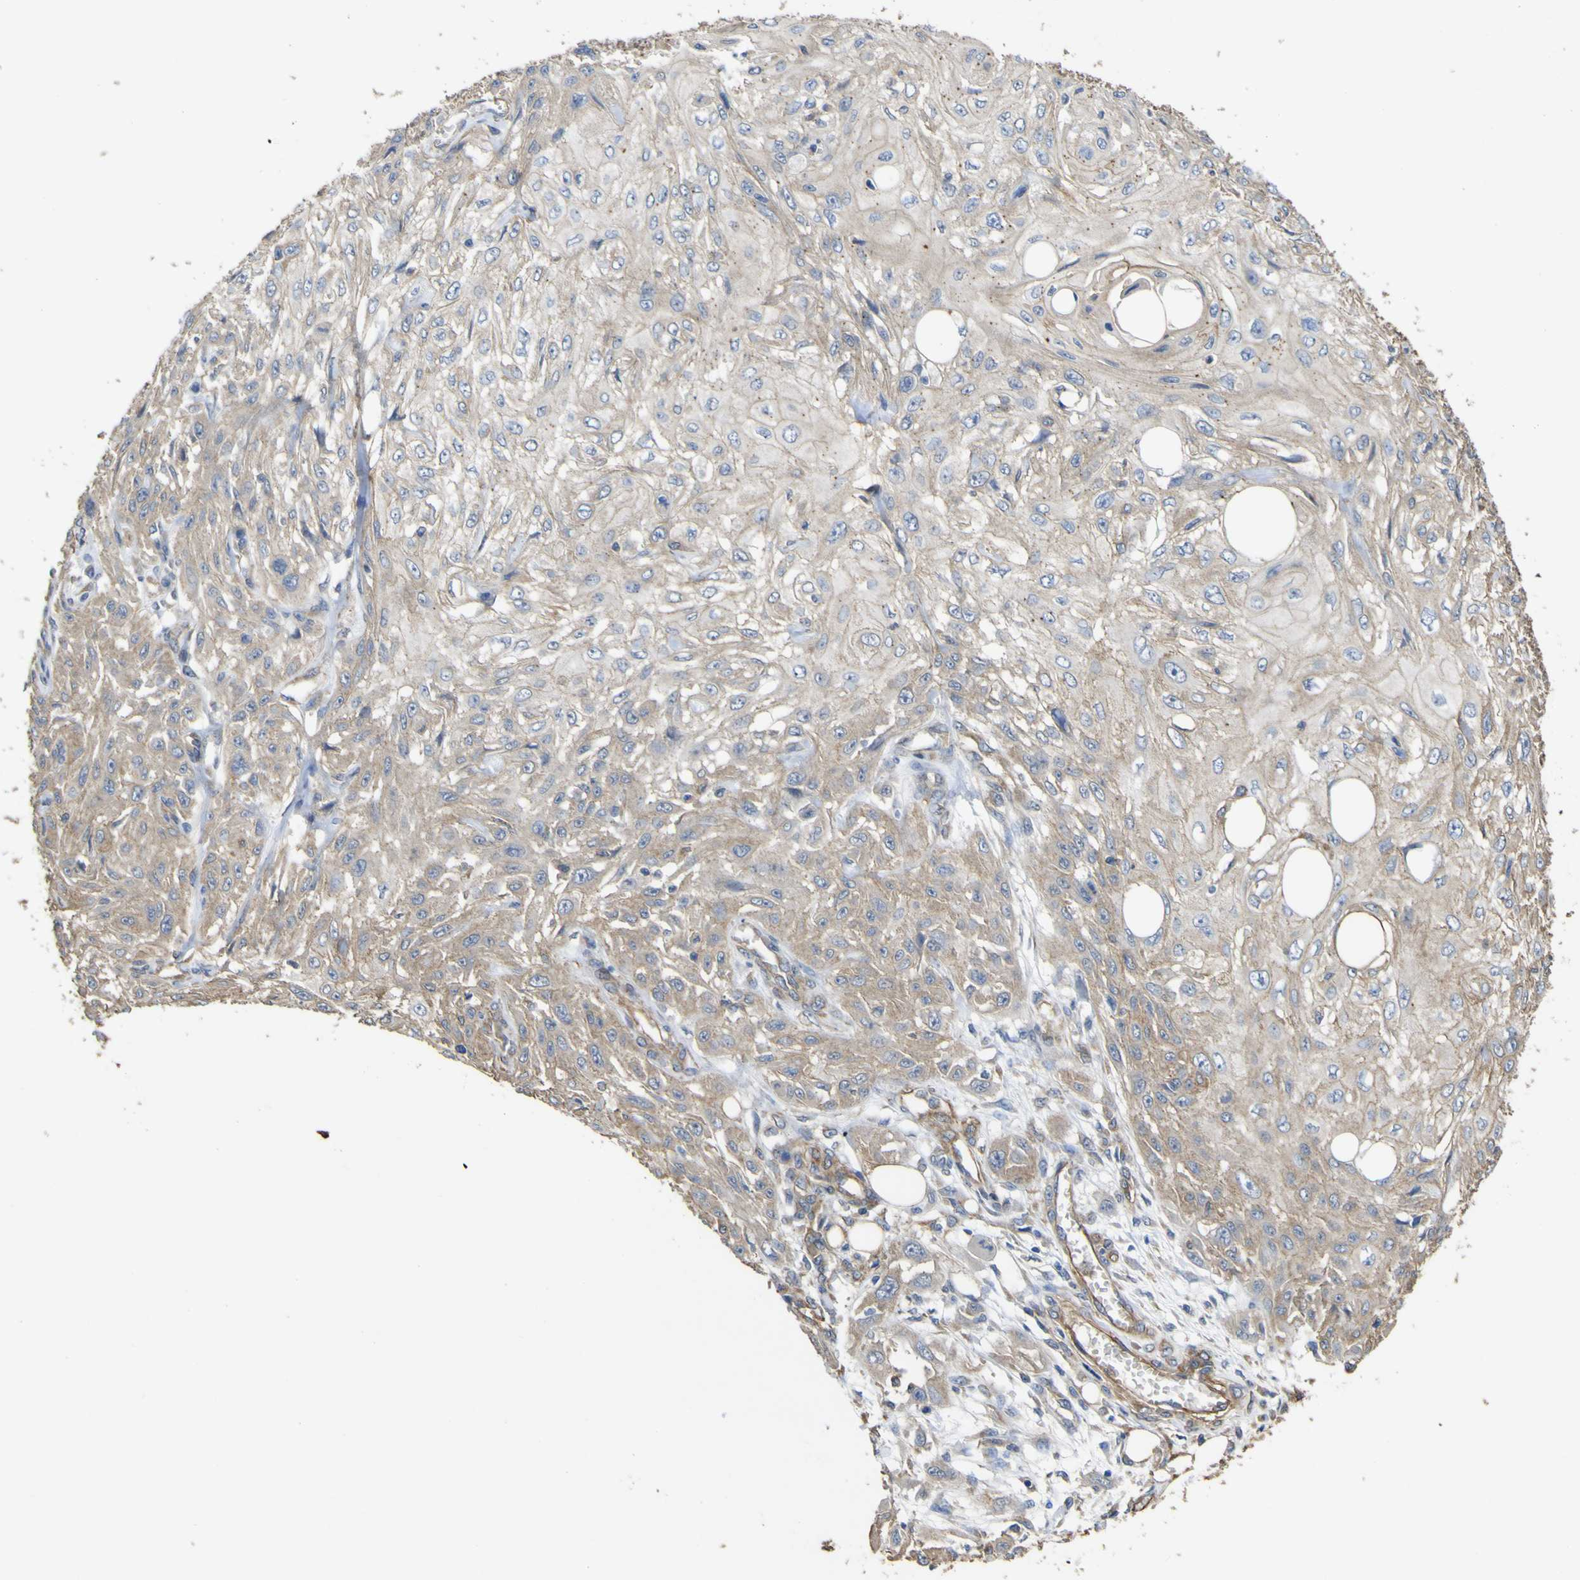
{"staining": {"intensity": "weak", "quantity": ">75%", "location": "cytoplasmic/membranous"}, "tissue": "skin cancer", "cell_type": "Tumor cells", "image_type": "cancer", "snomed": [{"axis": "morphology", "description": "Squamous cell carcinoma, NOS"}, {"axis": "topography", "description": "Skin"}], "caption": "Immunohistochemical staining of skin cancer (squamous cell carcinoma) exhibits low levels of weak cytoplasmic/membranous protein expression in about >75% of tumor cells.", "gene": "TNFSF15", "patient": {"sex": "male", "age": 75}}